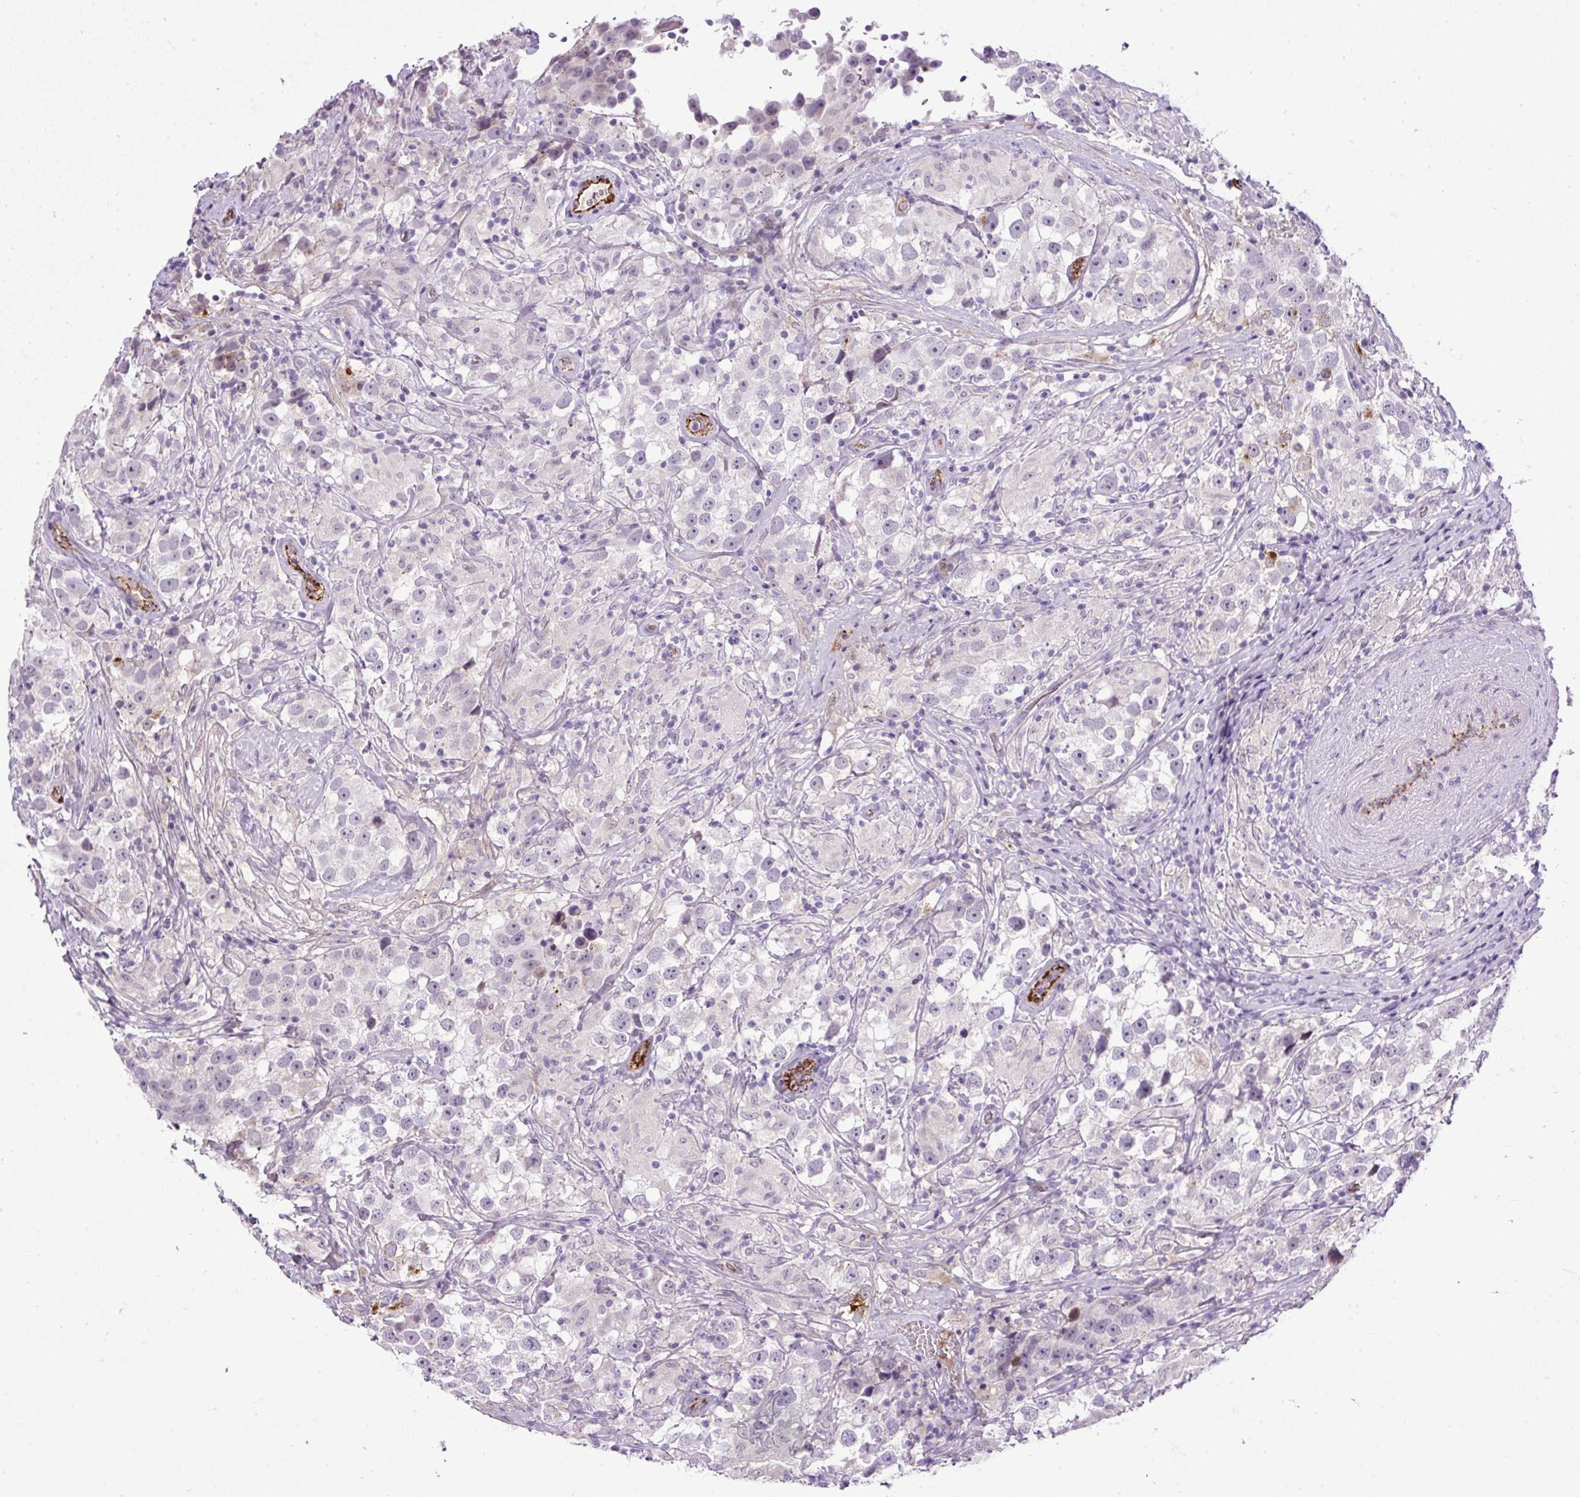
{"staining": {"intensity": "negative", "quantity": "none", "location": "none"}, "tissue": "testis cancer", "cell_type": "Tumor cells", "image_type": "cancer", "snomed": [{"axis": "morphology", "description": "Seminoma, NOS"}, {"axis": "topography", "description": "Testis"}], "caption": "Immunohistochemical staining of human seminoma (testis) reveals no significant staining in tumor cells. The staining was performed using DAB (3,3'-diaminobenzidine) to visualize the protein expression in brown, while the nuclei were stained in blue with hematoxylin (Magnification: 20x).", "gene": "LEFTY2", "patient": {"sex": "male", "age": 46}}